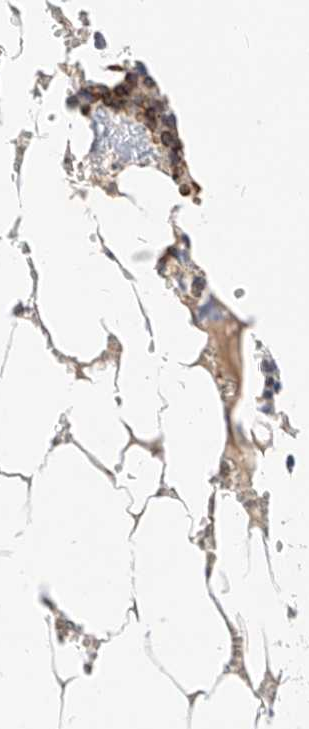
{"staining": {"intensity": "strong", "quantity": "25%-75%", "location": "nuclear"}, "tissue": "bone marrow", "cell_type": "Hematopoietic cells", "image_type": "normal", "snomed": [{"axis": "morphology", "description": "Normal tissue, NOS"}, {"axis": "topography", "description": "Bone marrow"}], "caption": "Protein staining of benign bone marrow exhibits strong nuclear expression in approximately 25%-75% of hematopoietic cells.", "gene": "CBX8", "patient": {"sex": "male", "age": 70}}